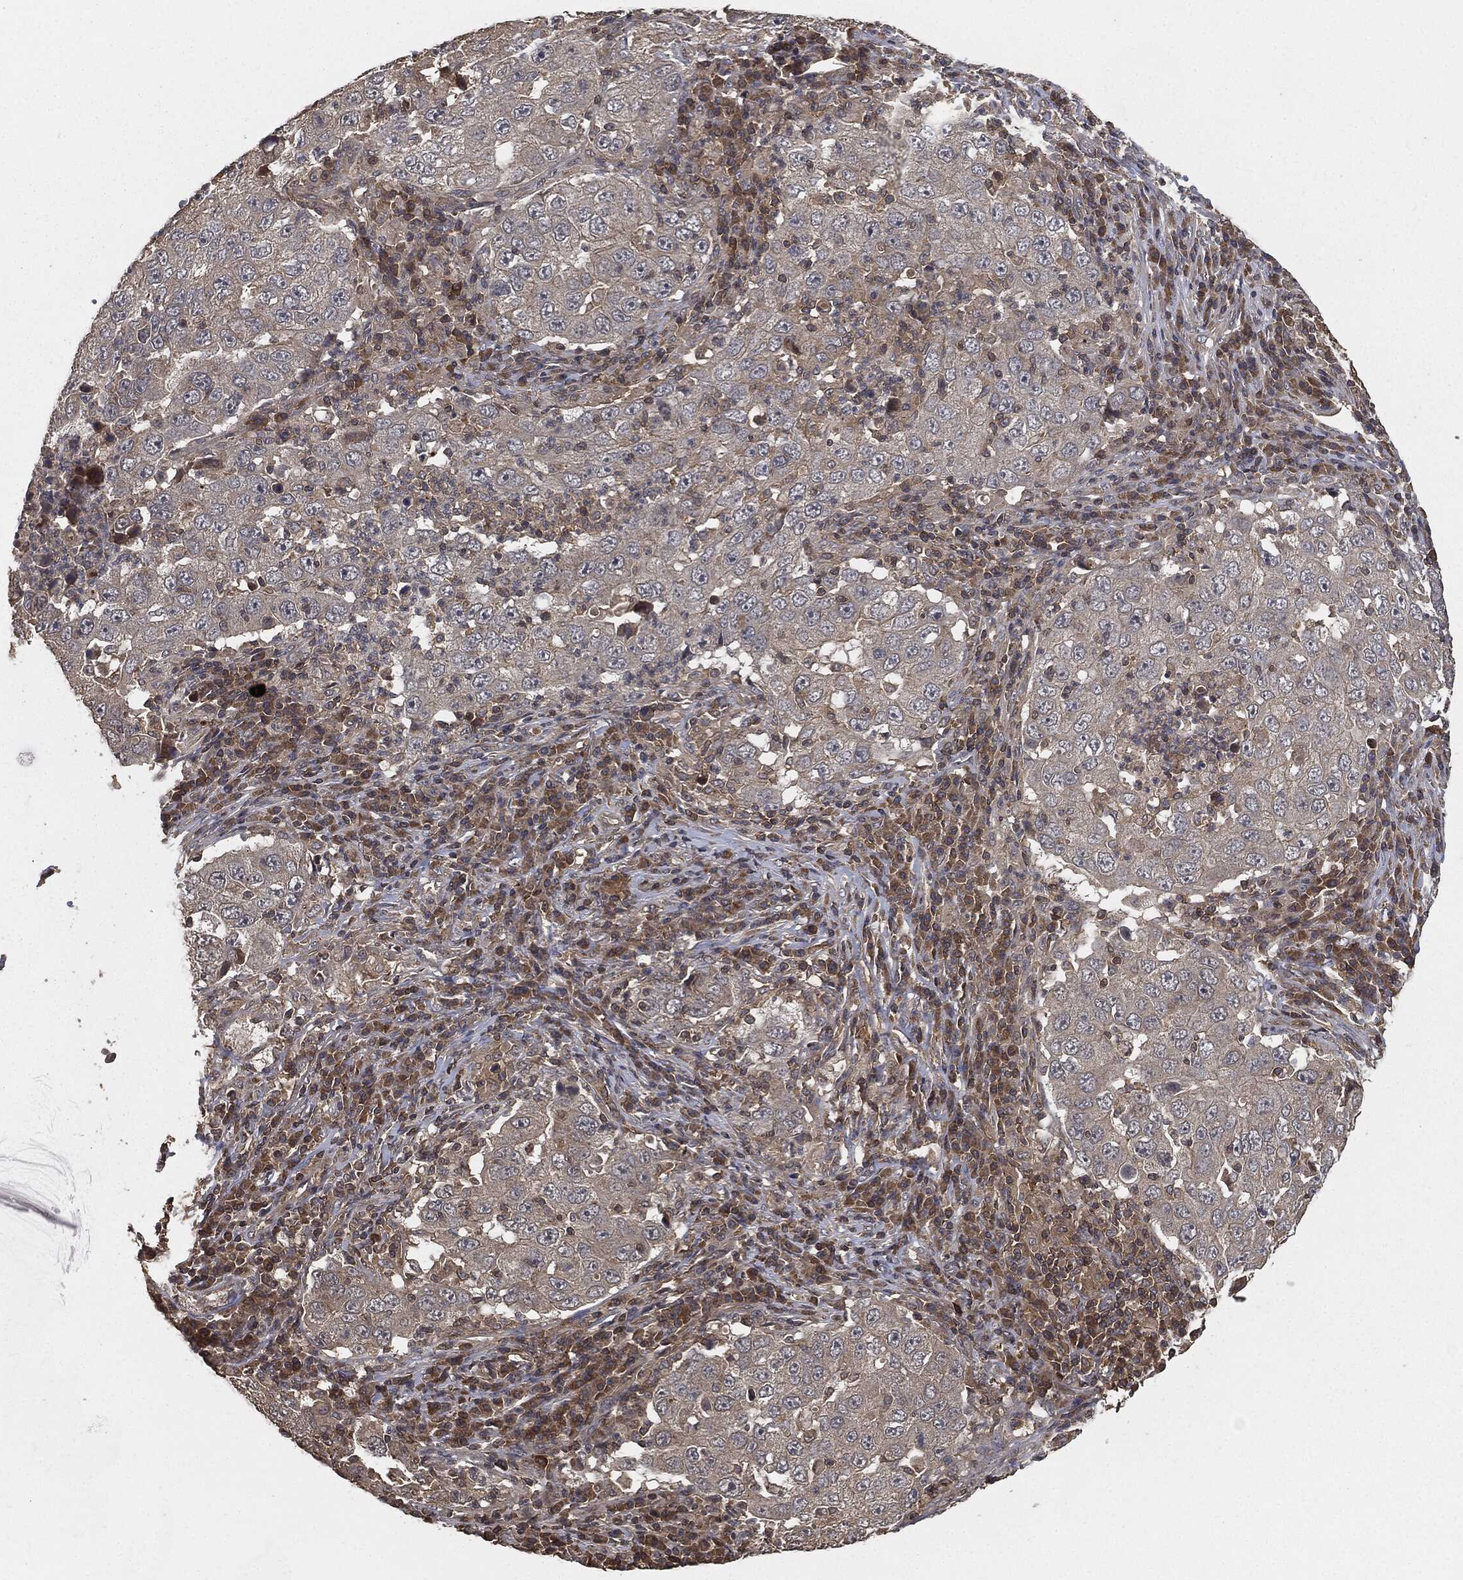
{"staining": {"intensity": "negative", "quantity": "none", "location": "none"}, "tissue": "lung cancer", "cell_type": "Tumor cells", "image_type": "cancer", "snomed": [{"axis": "morphology", "description": "Adenocarcinoma, NOS"}, {"axis": "topography", "description": "Lung"}], "caption": "This is an immunohistochemistry (IHC) photomicrograph of adenocarcinoma (lung). There is no staining in tumor cells.", "gene": "ERBIN", "patient": {"sex": "male", "age": 73}}